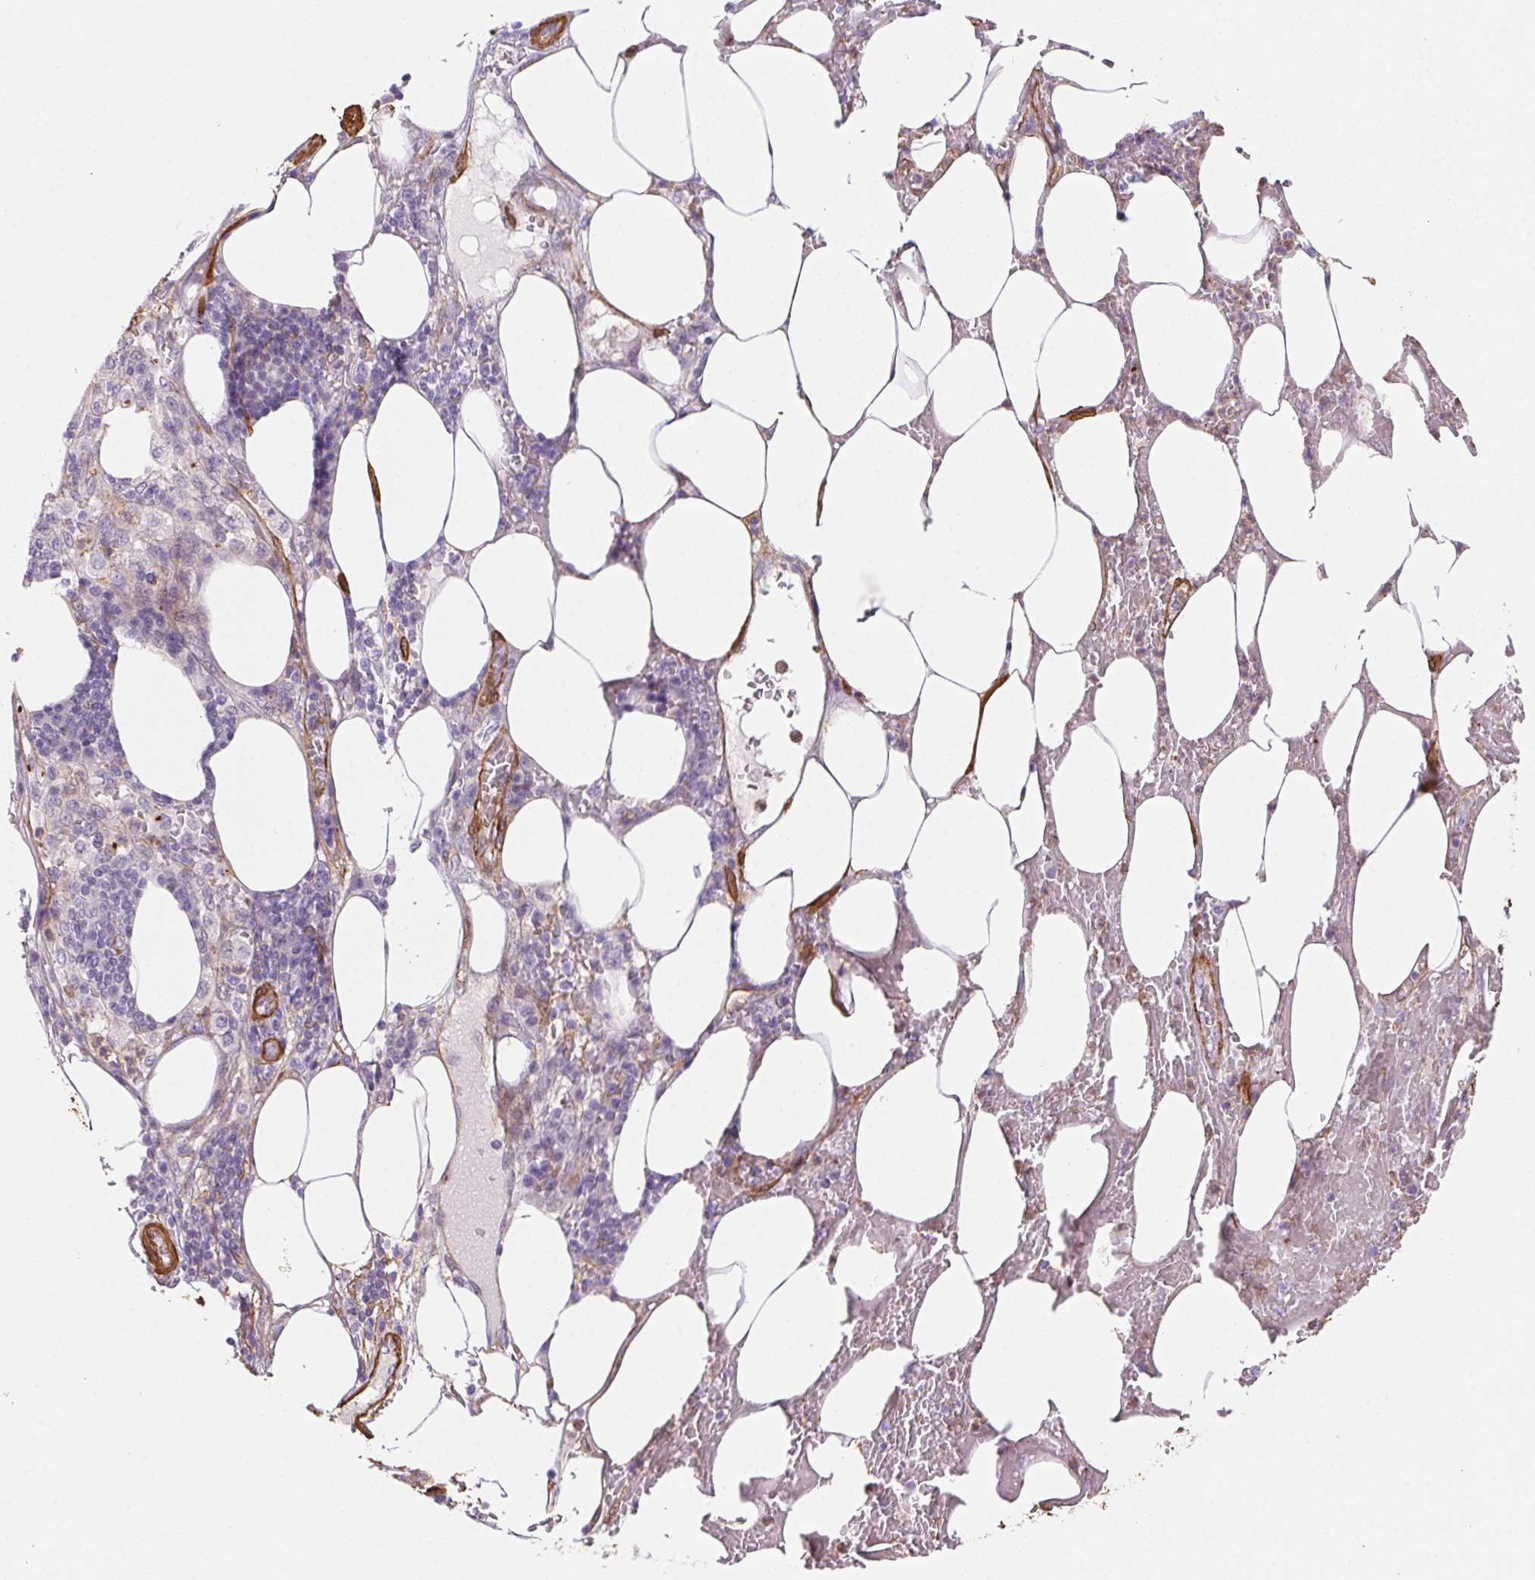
{"staining": {"intensity": "negative", "quantity": "none", "location": "none"}, "tissue": "pancreatic cancer", "cell_type": "Tumor cells", "image_type": "cancer", "snomed": [{"axis": "morphology", "description": "Adenocarcinoma, NOS"}, {"axis": "topography", "description": "Pancreas"}], "caption": "DAB (3,3'-diaminobenzidine) immunohistochemical staining of human pancreatic cancer reveals no significant expression in tumor cells.", "gene": "GPX8", "patient": {"sex": "female", "age": 61}}